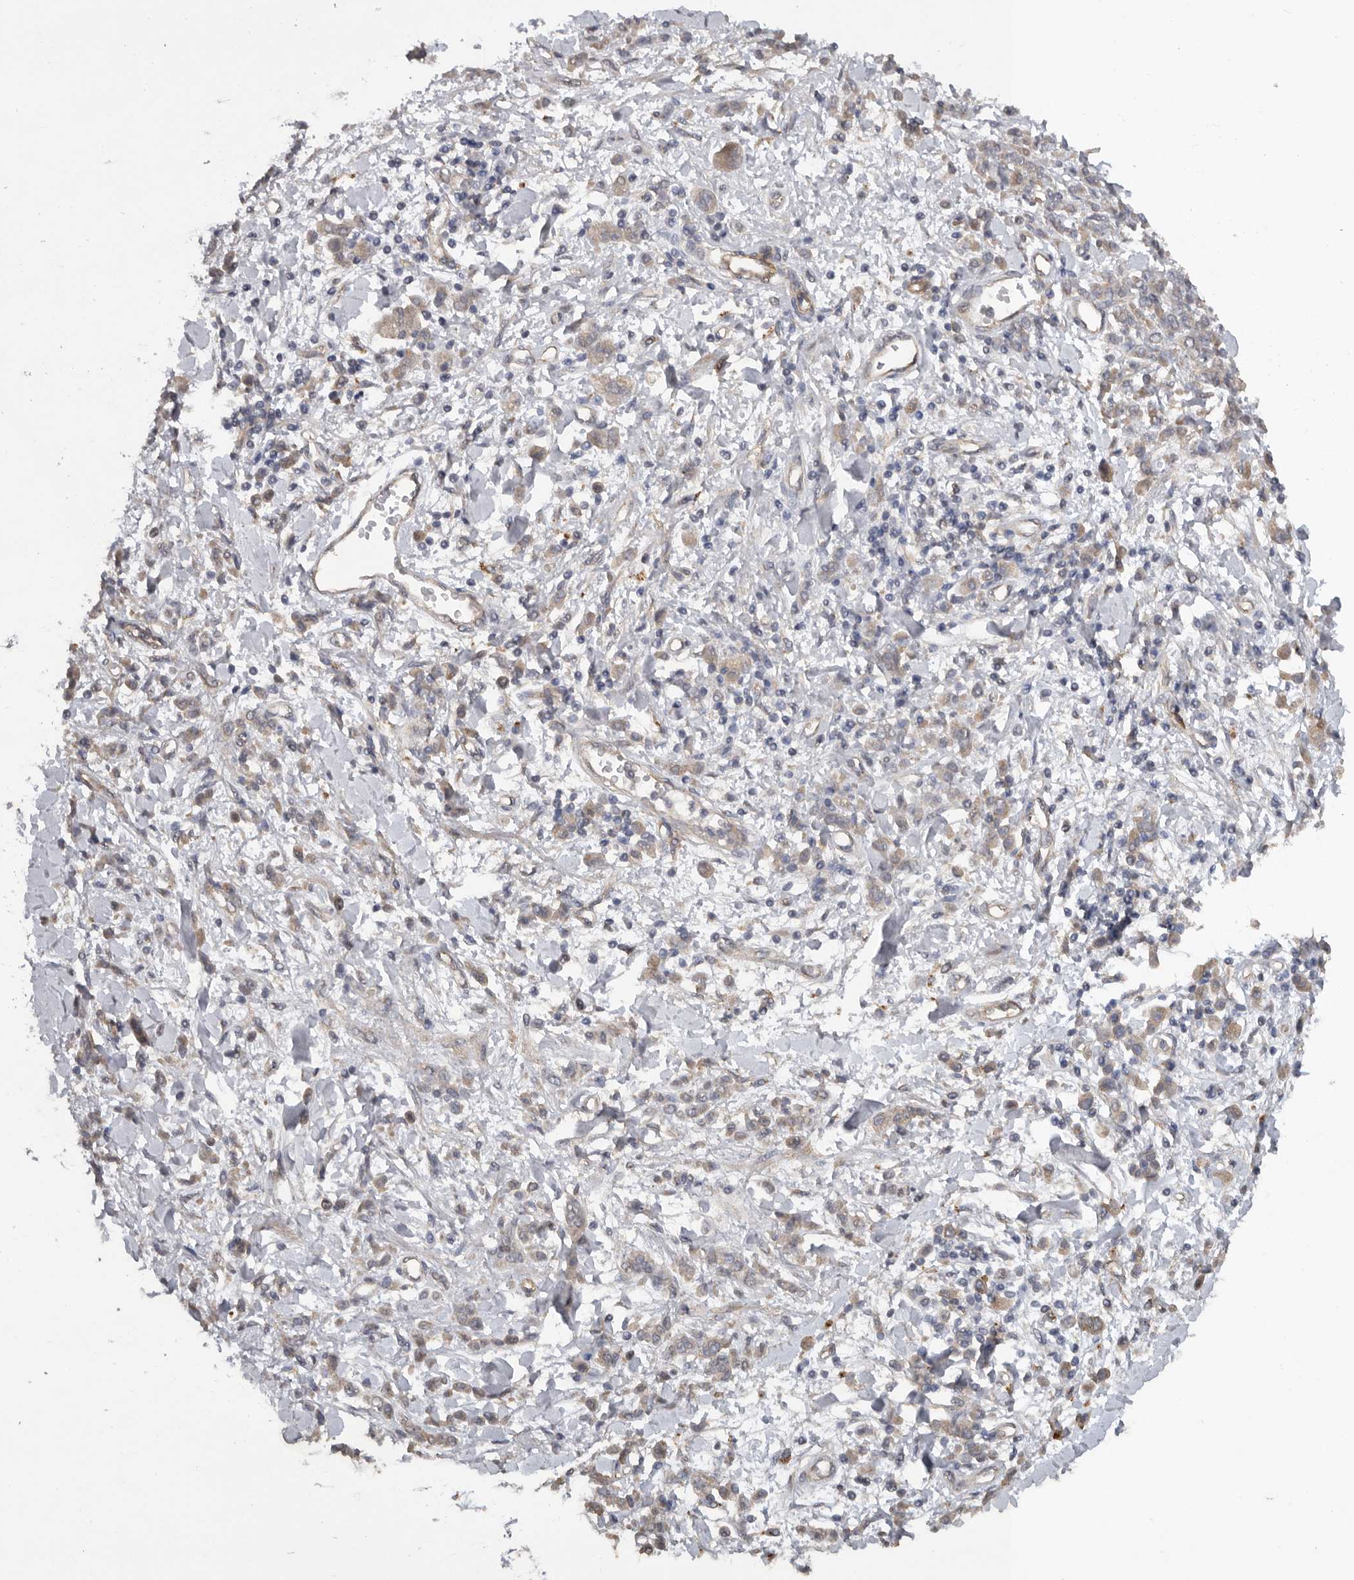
{"staining": {"intensity": "weak", "quantity": ">75%", "location": "cytoplasmic/membranous"}, "tissue": "stomach cancer", "cell_type": "Tumor cells", "image_type": "cancer", "snomed": [{"axis": "morphology", "description": "Normal tissue, NOS"}, {"axis": "morphology", "description": "Adenocarcinoma, NOS"}, {"axis": "topography", "description": "Stomach"}], "caption": "A brown stain highlights weak cytoplasmic/membranous positivity of a protein in human stomach cancer (adenocarcinoma) tumor cells.", "gene": "PODXL2", "patient": {"sex": "male", "age": 82}}